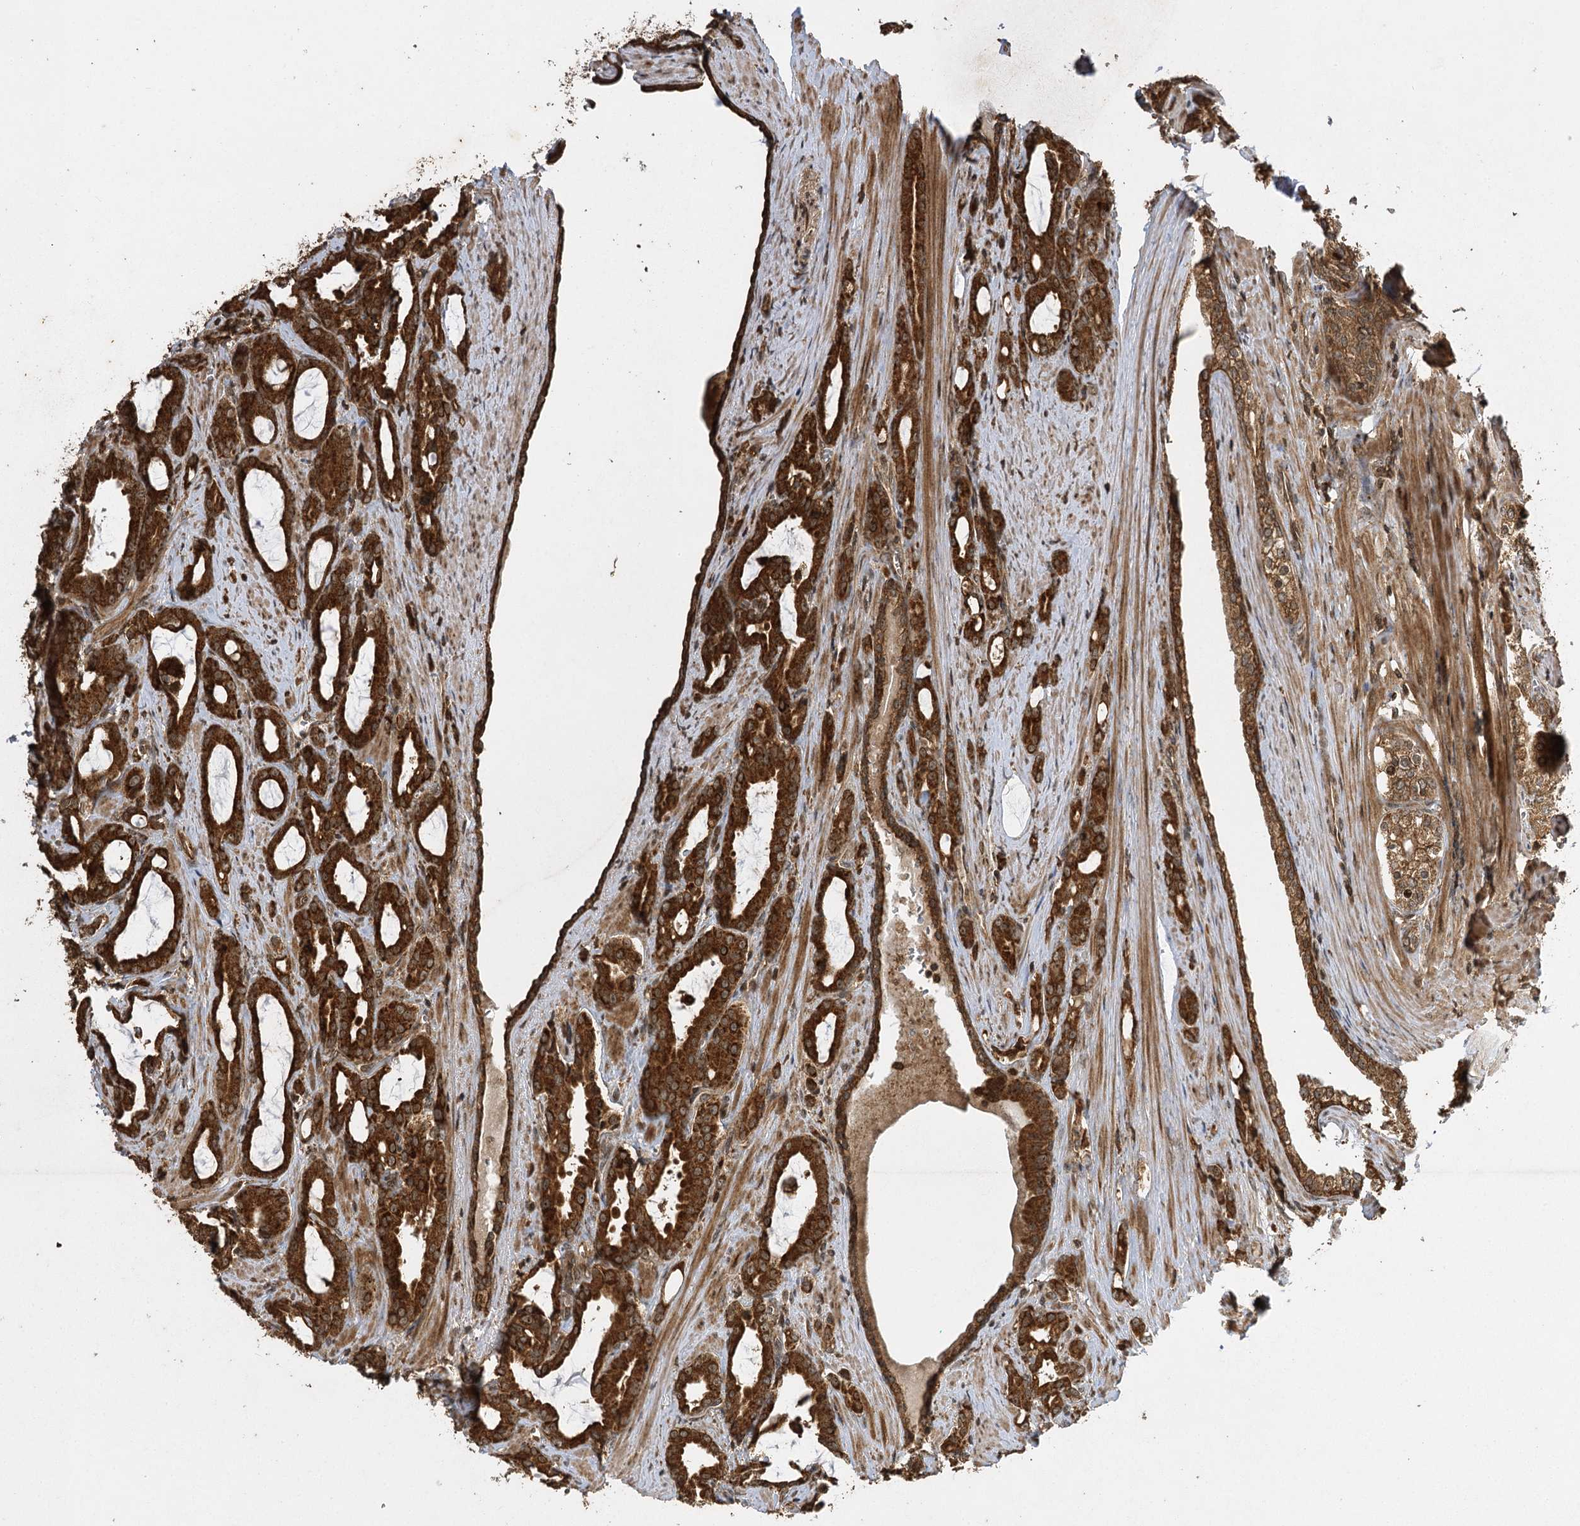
{"staining": {"intensity": "strong", "quantity": ">75%", "location": "cytoplasmic/membranous,nuclear"}, "tissue": "prostate cancer", "cell_type": "Tumor cells", "image_type": "cancer", "snomed": [{"axis": "morphology", "description": "Adenocarcinoma, High grade"}, {"axis": "topography", "description": "Prostate"}], "caption": "Strong cytoplasmic/membranous and nuclear protein positivity is present in about >75% of tumor cells in prostate cancer (high-grade adenocarcinoma).", "gene": "IL11RA", "patient": {"sex": "male", "age": 72}}